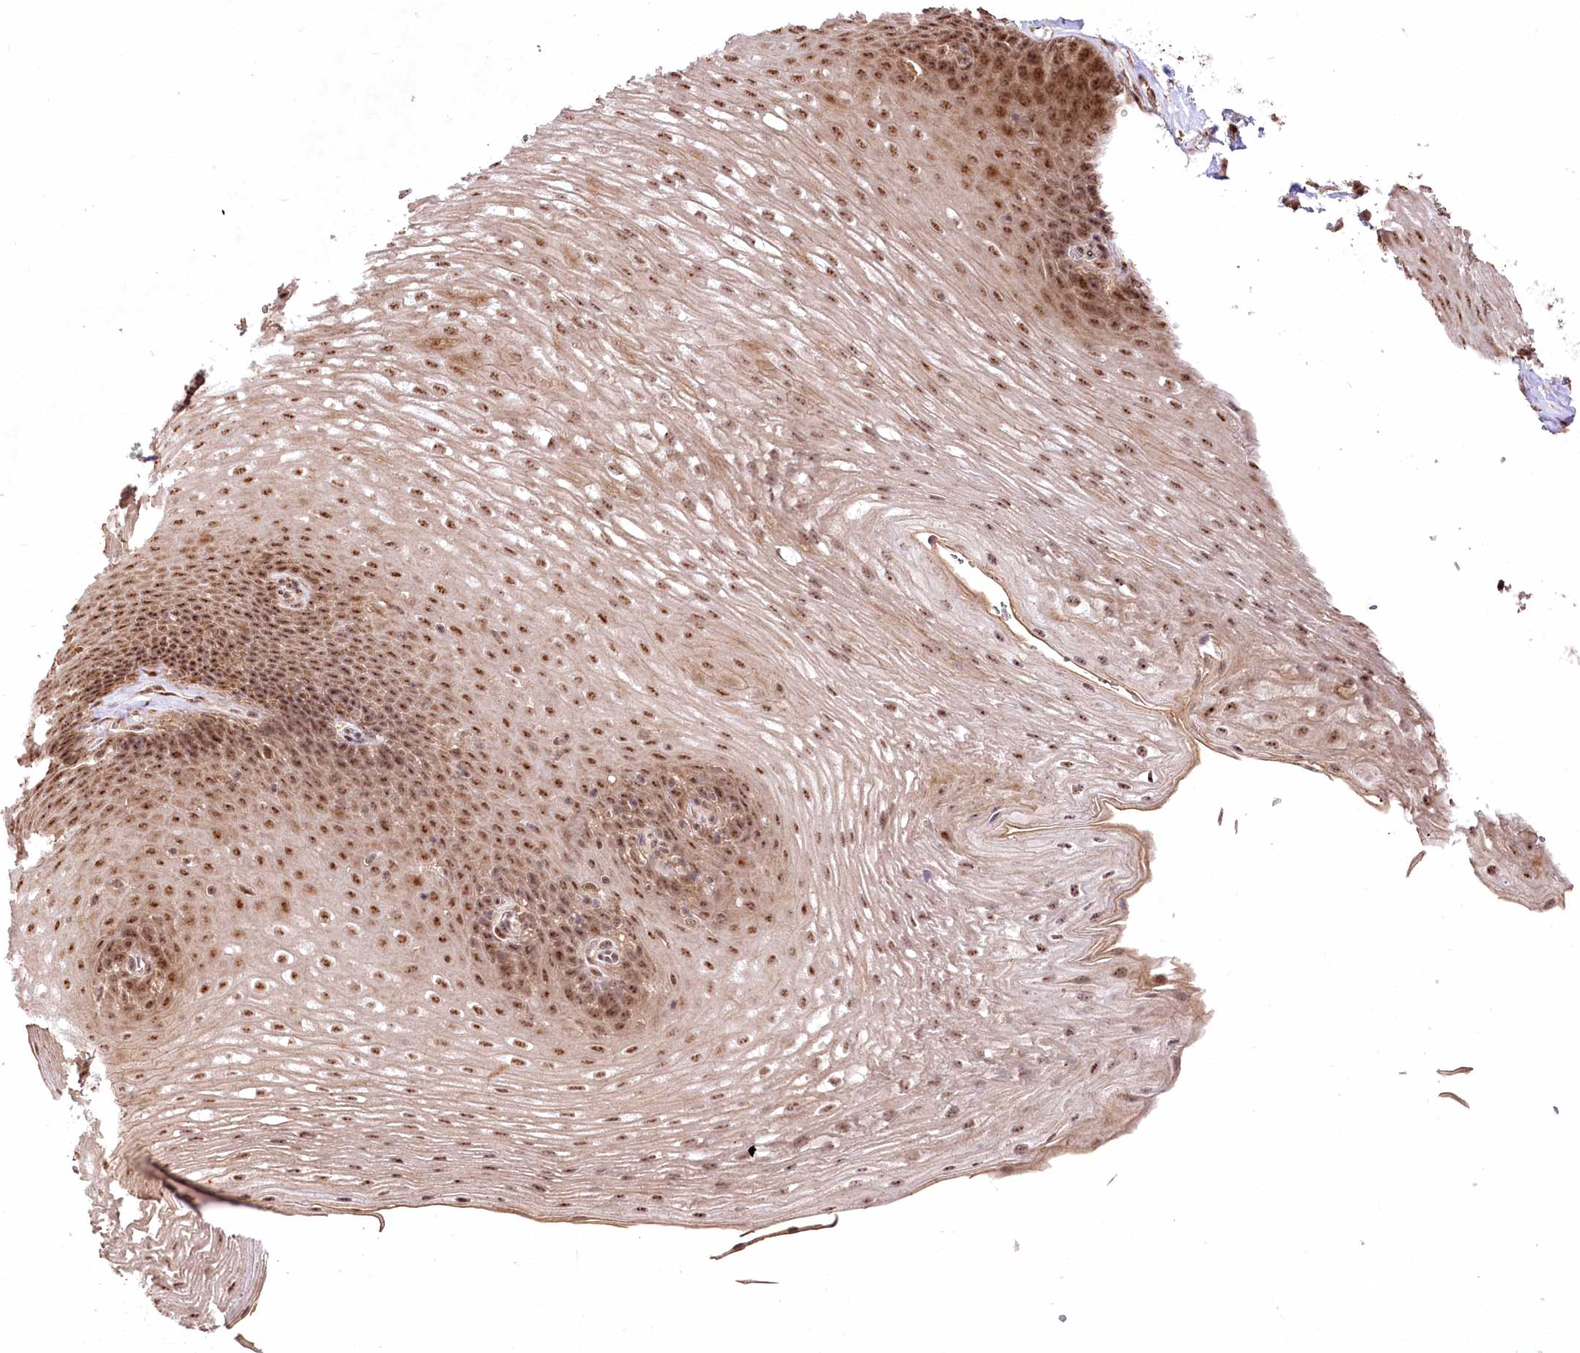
{"staining": {"intensity": "moderate", "quantity": ">75%", "location": "nuclear"}, "tissue": "esophagus", "cell_type": "Squamous epithelial cells", "image_type": "normal", "snomed": [{"axis": "morphology", "description": "Normal tissue, NOS"}, {"axis": "topography", "description": "Esophagus"}], "caption": "IHC of unremarkable human esophagus shows medium levels of moderate nuclear expression in approximately >75% of squamous epithelial cells.", "gene": "PYROXD1", "patient": {"sex": "female", "age": 66}}